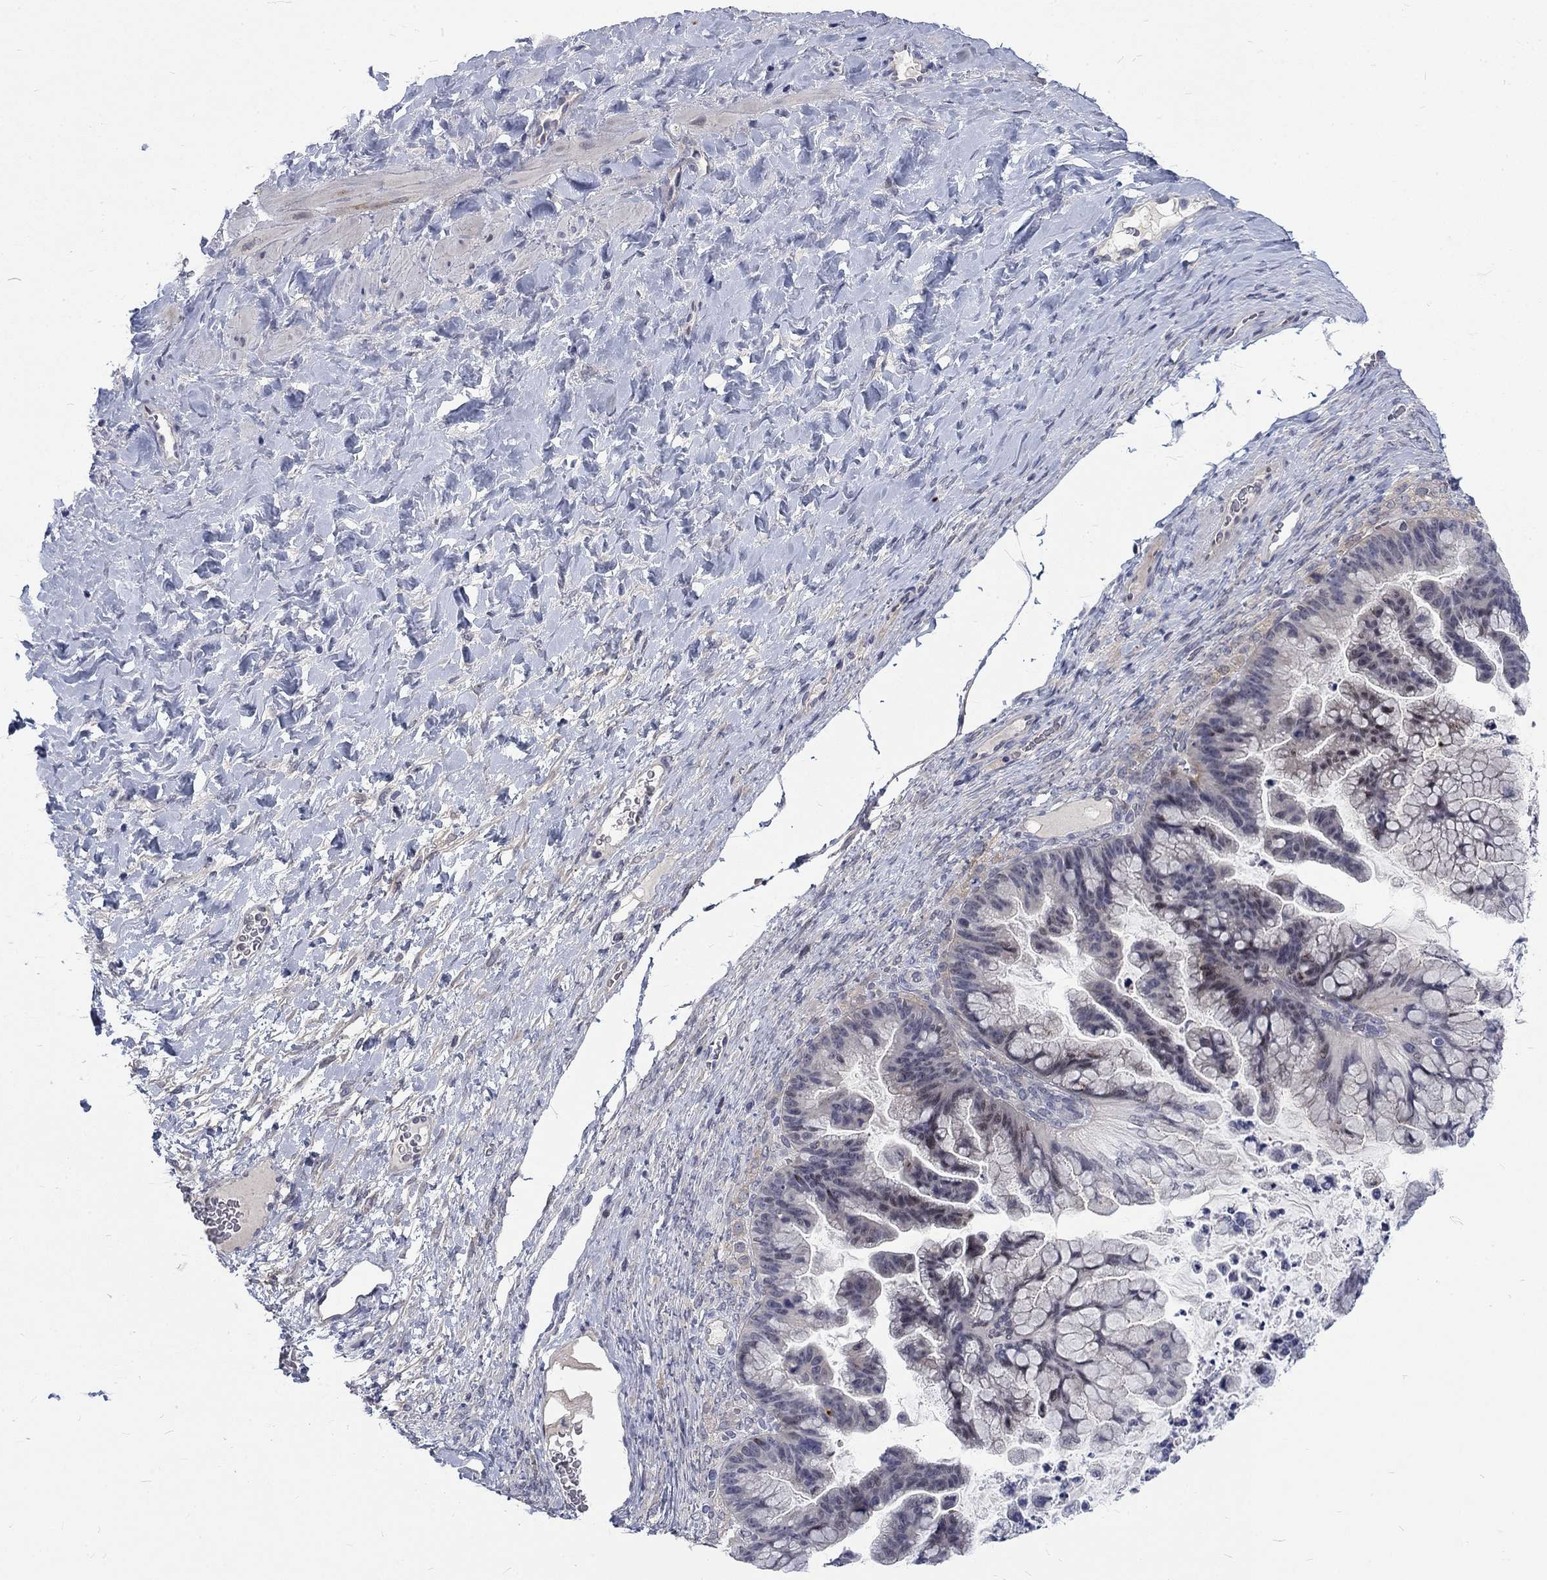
{"staining": {"intensity": "negative", "quantity": "none", "location": "none"}, "tissue": "ovarian cancer", "cell_type": "Tumor cells", "image_type": "cancer", "snomed": [{"axis": "morphology", "description": "Cystadenocarcinoma, mucinous, NOS"}, {"axis": "topography", "description": "Ovary"}], "caption": "A histopathology image of ovarian cancer stained for a protein demonstrates no brown staining in tumor cells.", "gene": "PHKA1", "patient": {"sex": "female", "age": 67}}